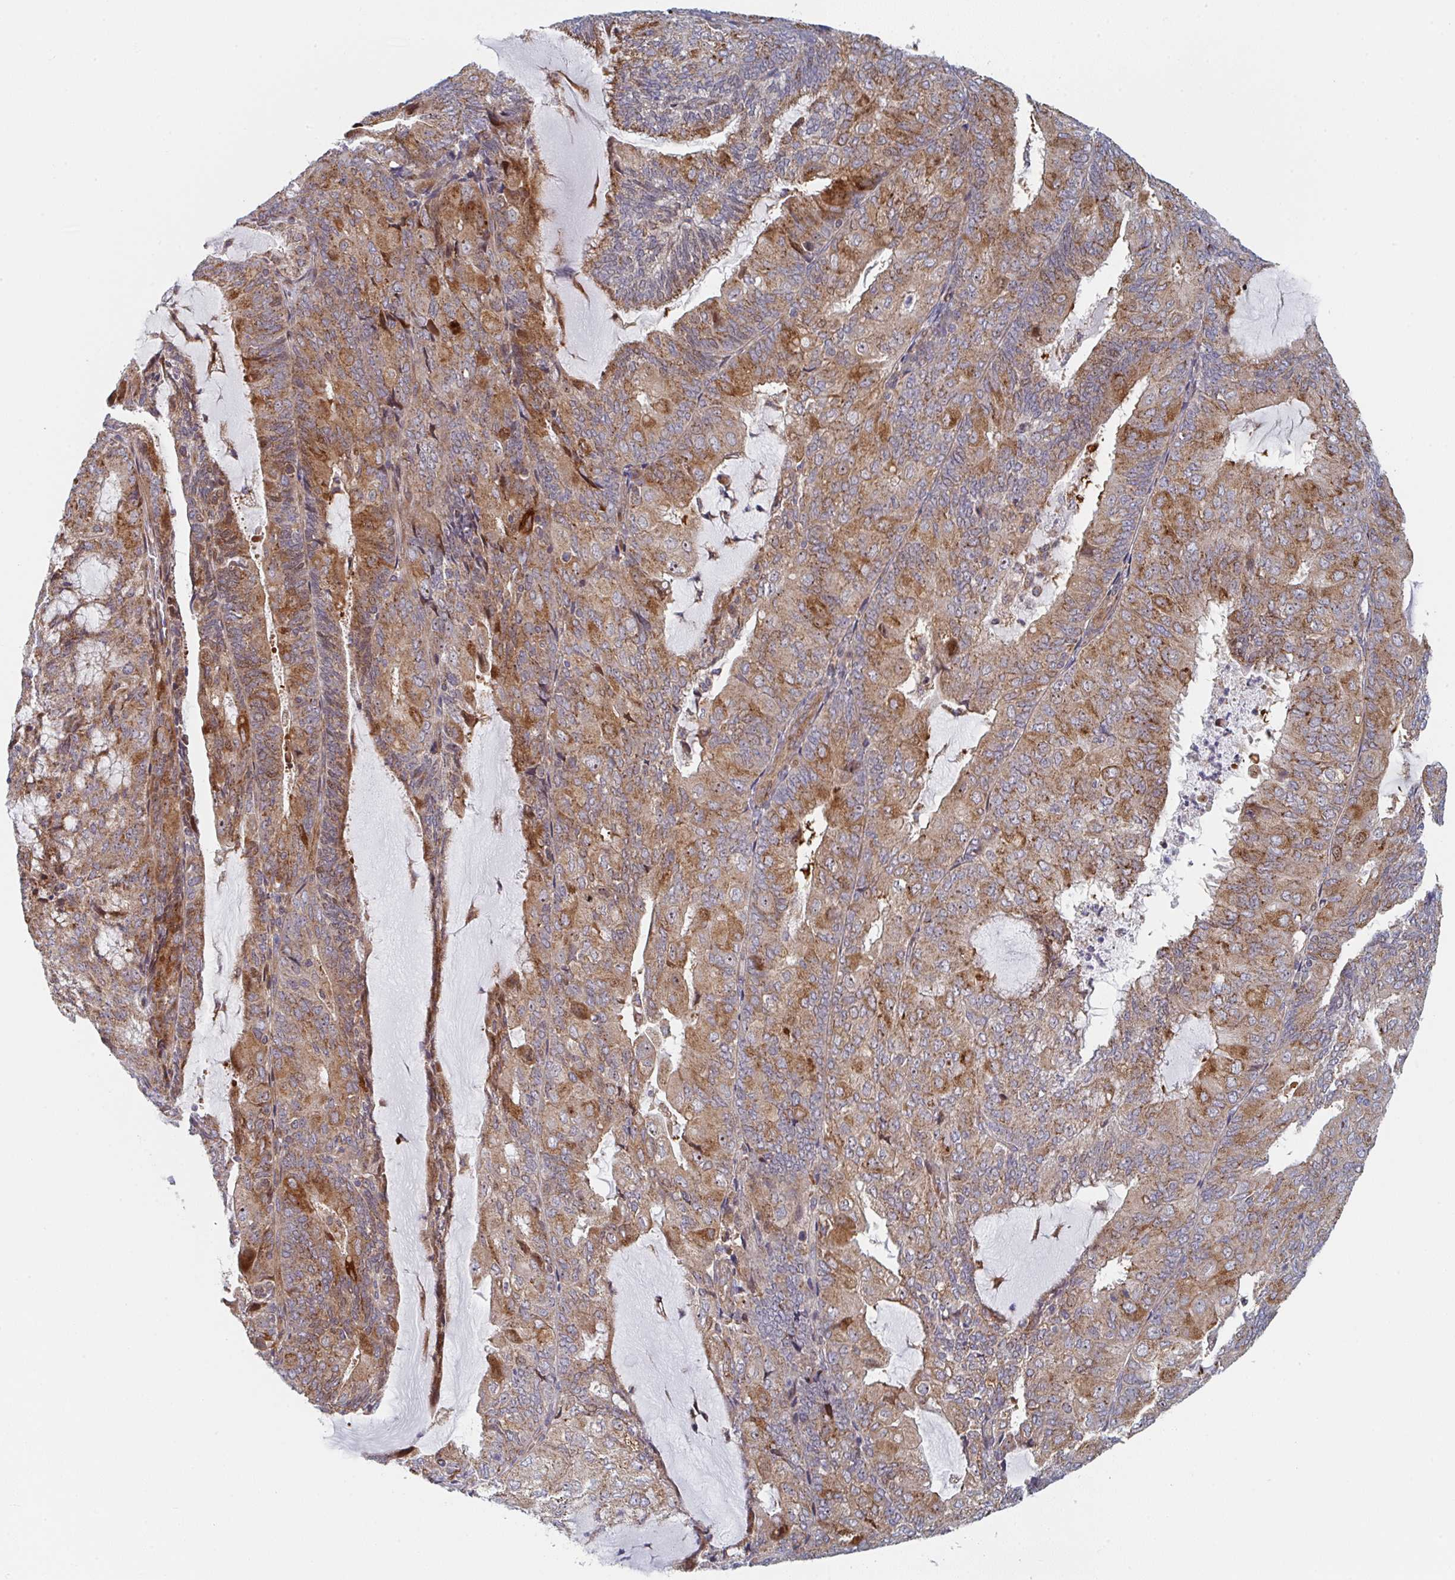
{"staining": {"intensity": "moderate", "quantity": ">75%", "location": "cytoplasmic/membranous"}, "tissue": "endometrial cancer", "cell_type": "Tumor cells", "image_type": "cancer", "snomed": [{"axis": "morphology", "description": "Adenocarcinoma, NOS"}, {"axis": "topography", "description": "Endometrium"}], "caption": "Immunohistochemical staining of endometrial cancer displays medium levels of moderate cytoplasmic/membranous staining in about >75% of tumor cells.", "gene": "ZNF644", "patient": {"sex": "female", "age": 81}}